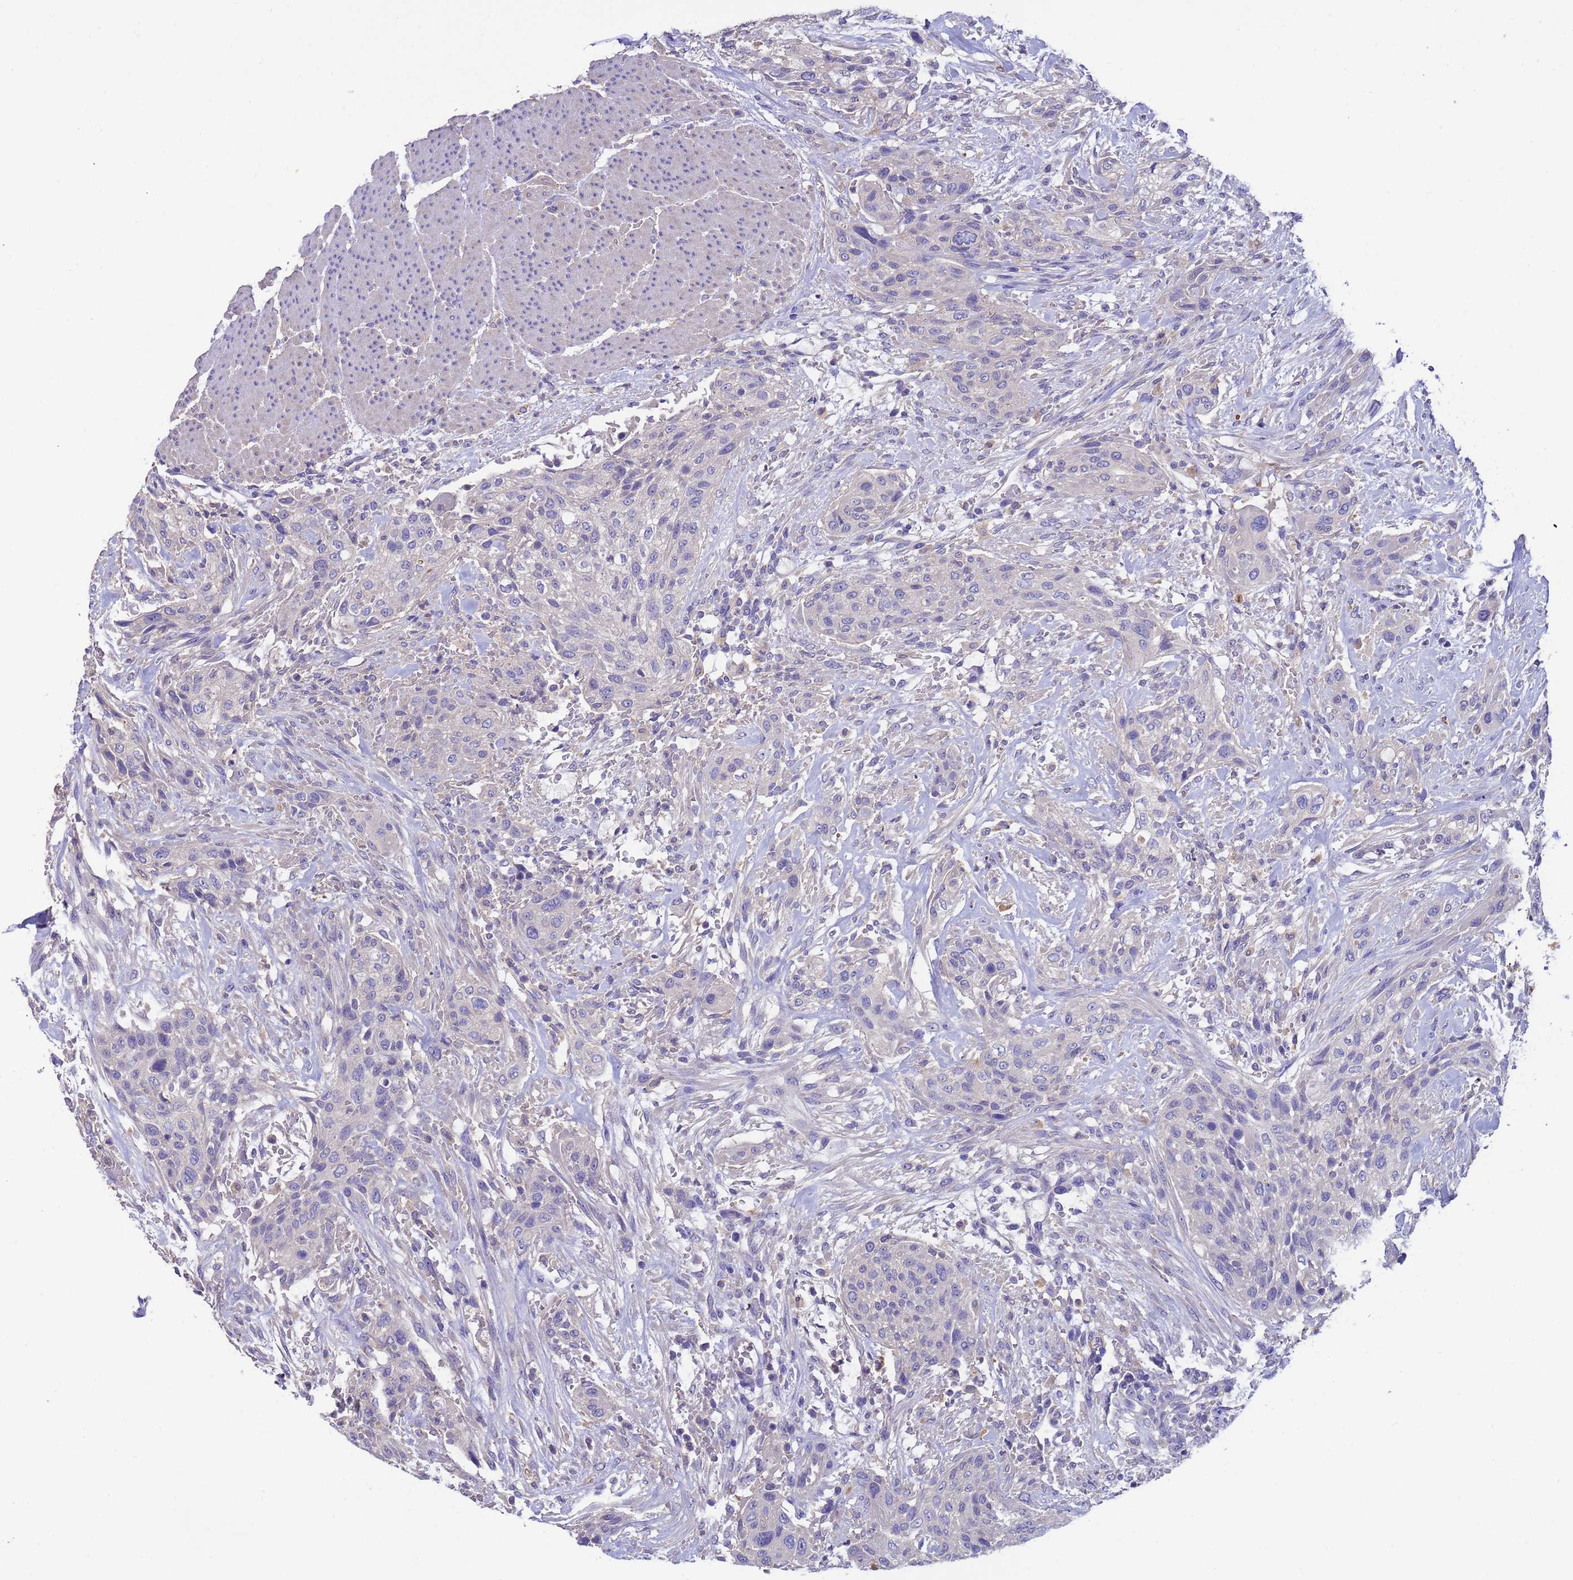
{"staining": {"intensity": "negative", "quantity": "none", "location": "none"}, "tissue": "urothelial cancer", "cell_type": "Tumor cells", "image_type": "cancer", "snomed": [{"axis": "morphology", "description": "Urothelial carcinoma, High grade"}, {"axis": "topography", "description": "Urinary bladder"}], "caption": "Immunohistochemistry histopathology image of neoplastic tissue: high-grade urothelial carcinoma stained with DAB (3,3'-diaminobenzidine) exhibits no significant protein expression in tumor cells. (DAB IHC visualized using brightfield microscopy, high magnification).", "gene": "SRL", "patient": {"sex": "male", "age": 35}}